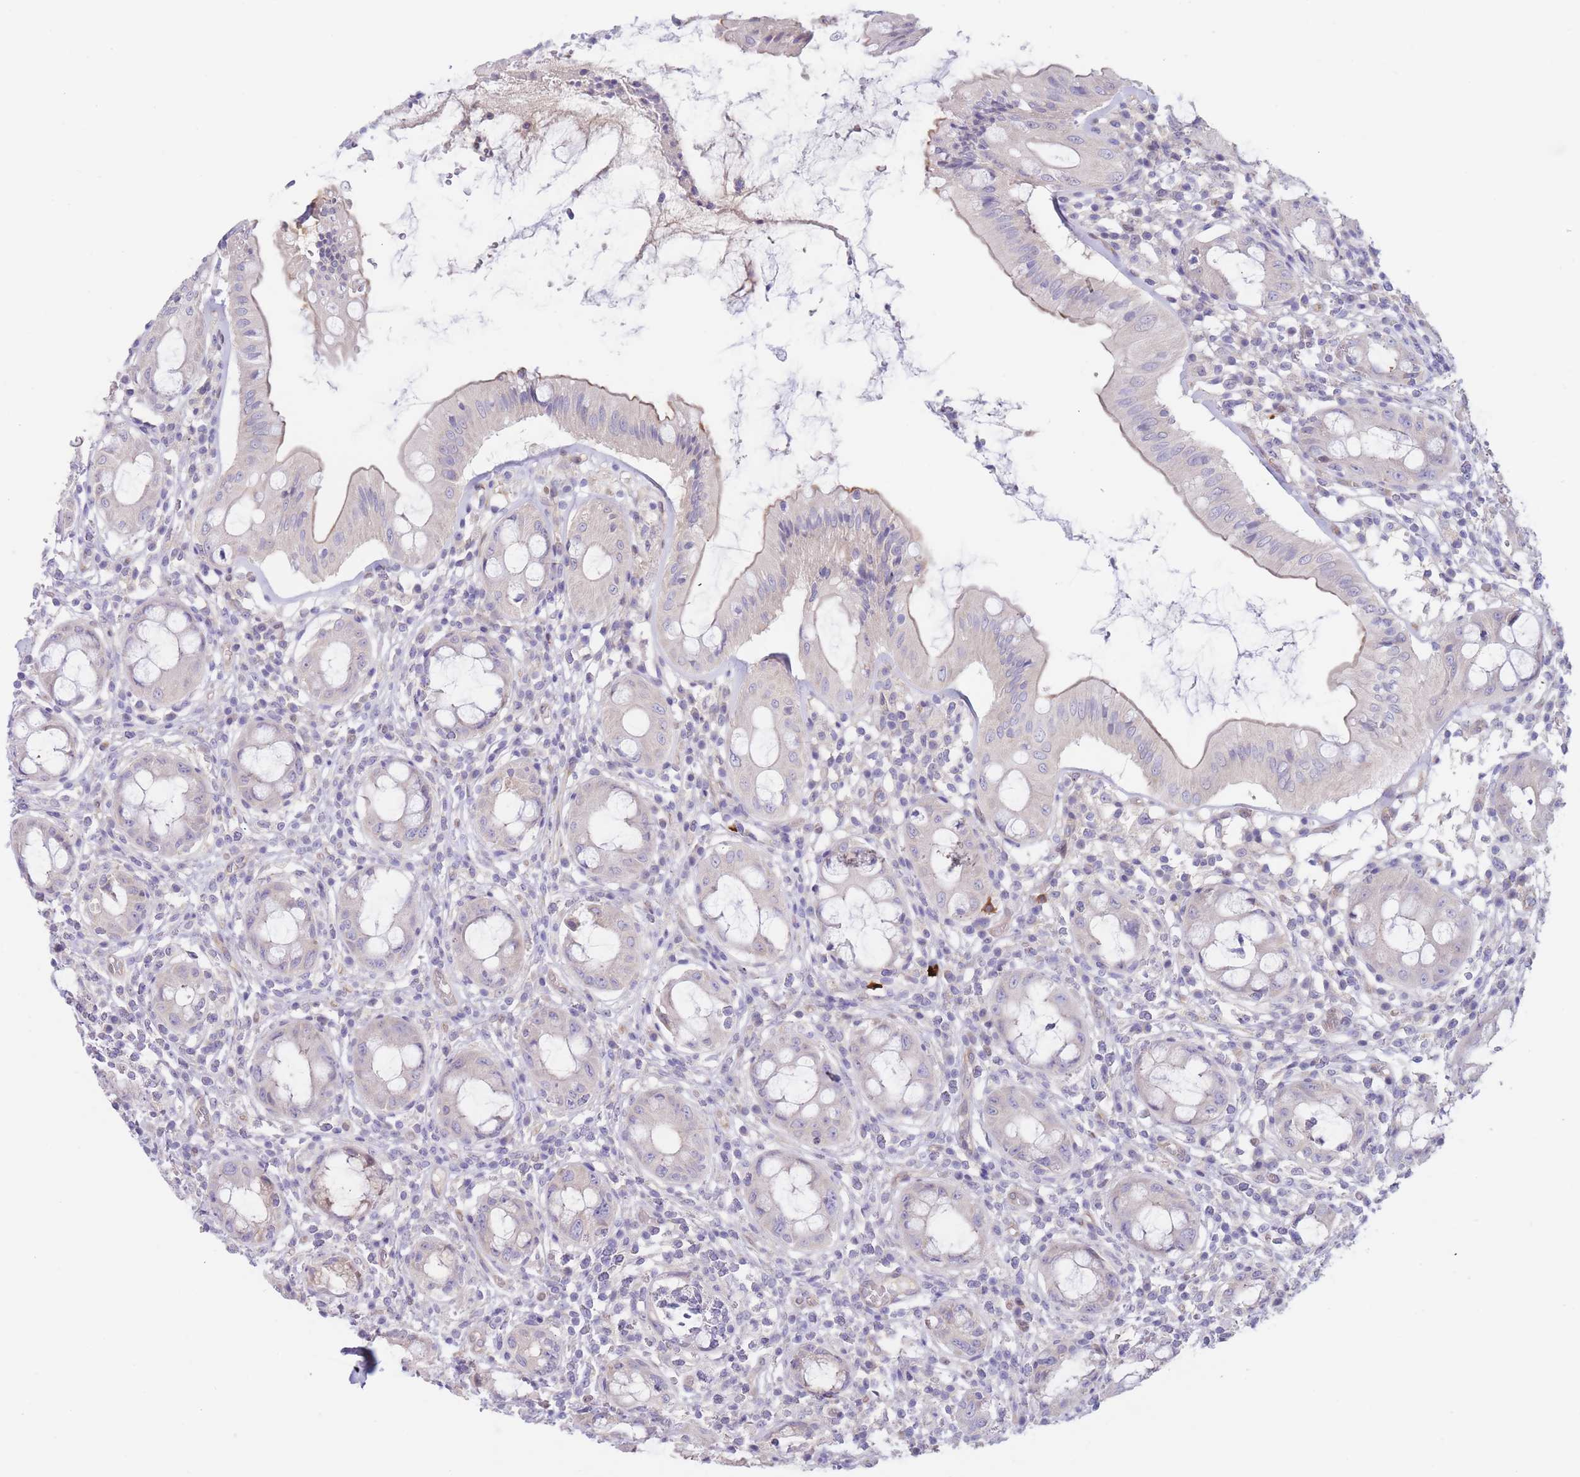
{"staining": {"intensity": "moderate", "quantity": "<25%", "location": "cytoplasmic/membranous"}, "tissue": "rectum", "cell_type": "Glandular cells", "image_type": "normal", "snomed": [{"axis": "morphology", "description": "Normal tissue, NOS"}, {"axis": "topography", "description": "Rectum"}], "caption": "IHC (DAB) staining of normal rectum demonstrates moderate cytoplasmic/membranous protein positivity in approximately <25% of glandular cells.", "gene": "ZNF281", "patient": {"sex": "female", "age": 57}}